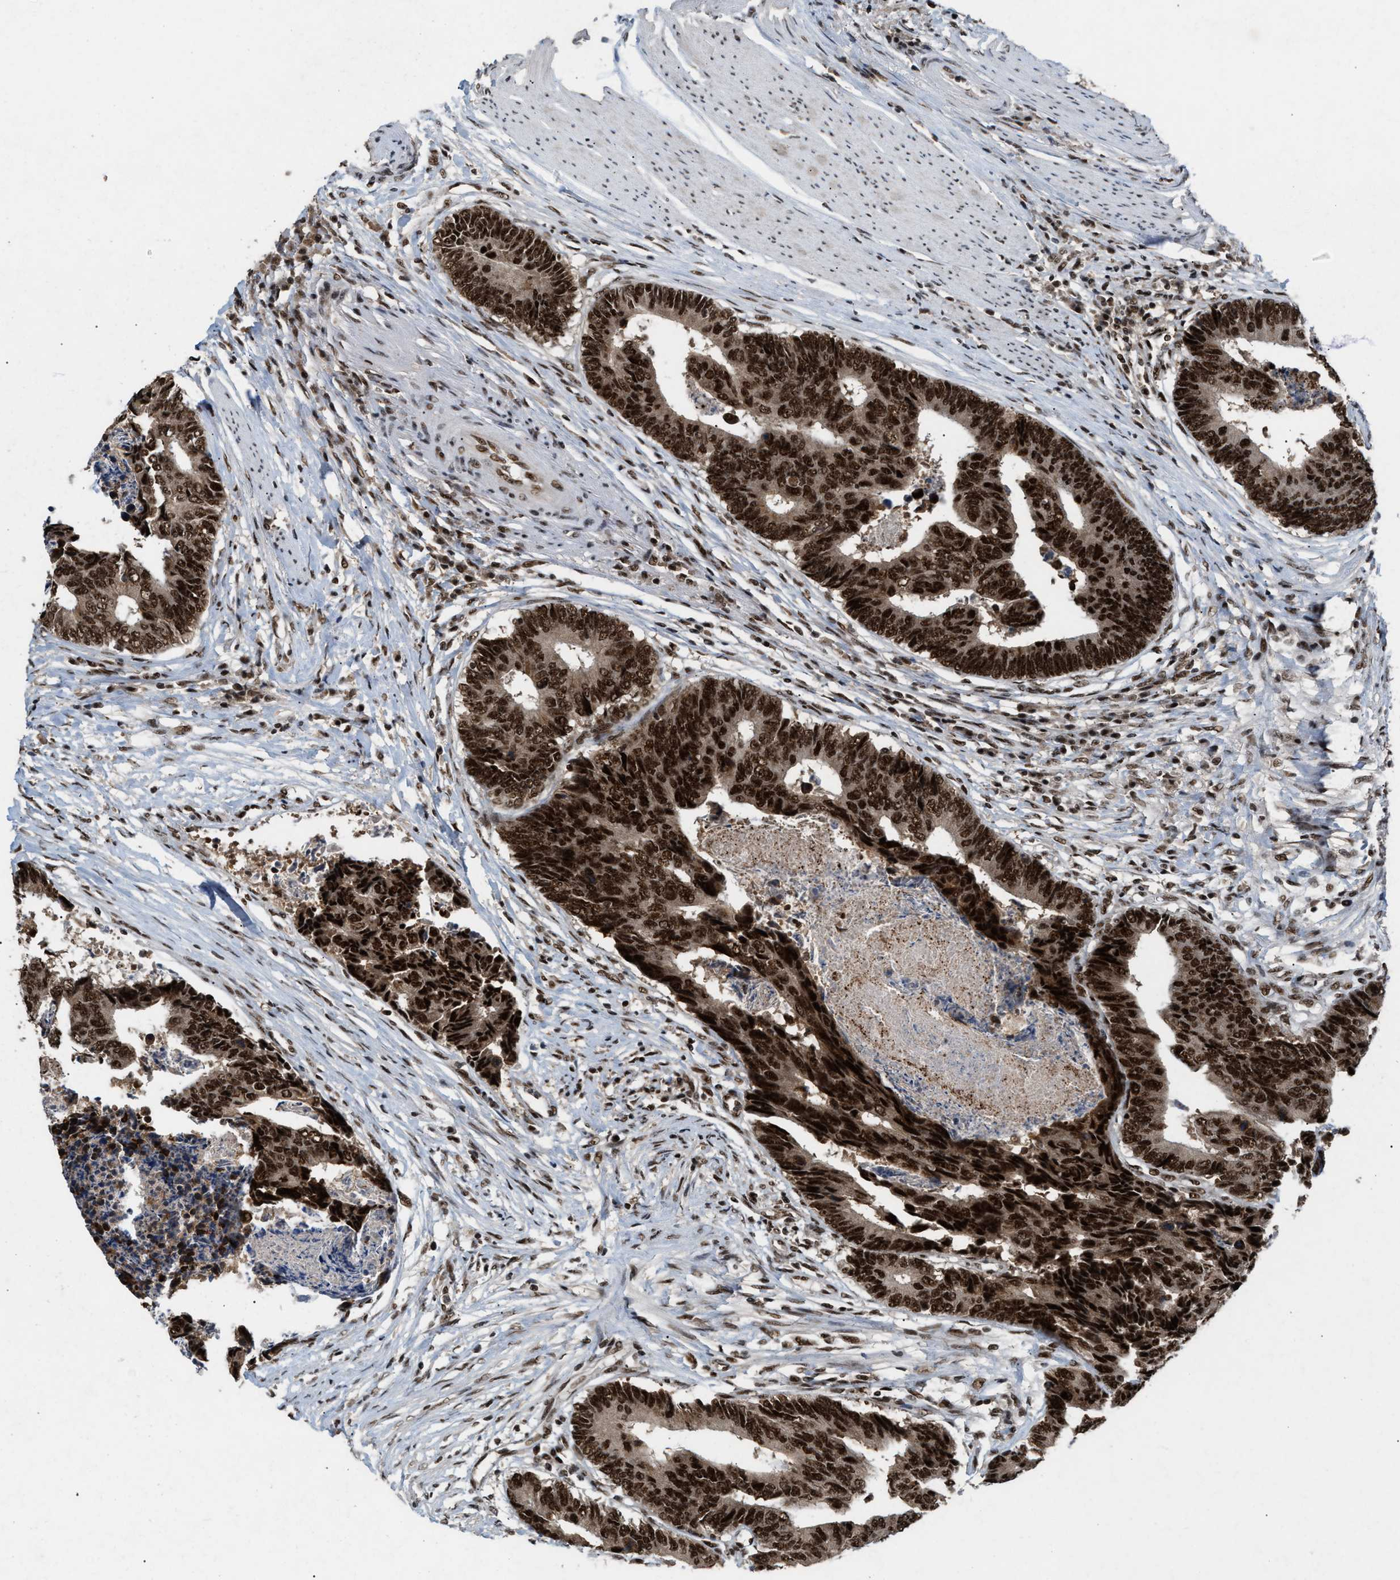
{"staining": {"intensity": "strong", "quantity": ">75%", "location": "nuclear"}, "tissue": "colorectal cancer", "cell_type": "Tumor cells", "image_type": "cancer", "snomed": [{"axis": "morphology", "description": "Adenocarcinoma, NOS"}, {"axis": "topography", "description": "Rectum"}], "caption": "DAB (3,3'-diaminobenzidine) immunohistochemical staining of human colorectal adenocarcinoma shows strong nuclear protein staining in about >75% of tumor cells. The staining was performed using DAB to visualize the protein expression in brown, while the nuclei were stained in blue with hematoxylin (Magnification: 20x).", "gene": "PRPF4", "patient": {"sex": "male", "age": 84}}